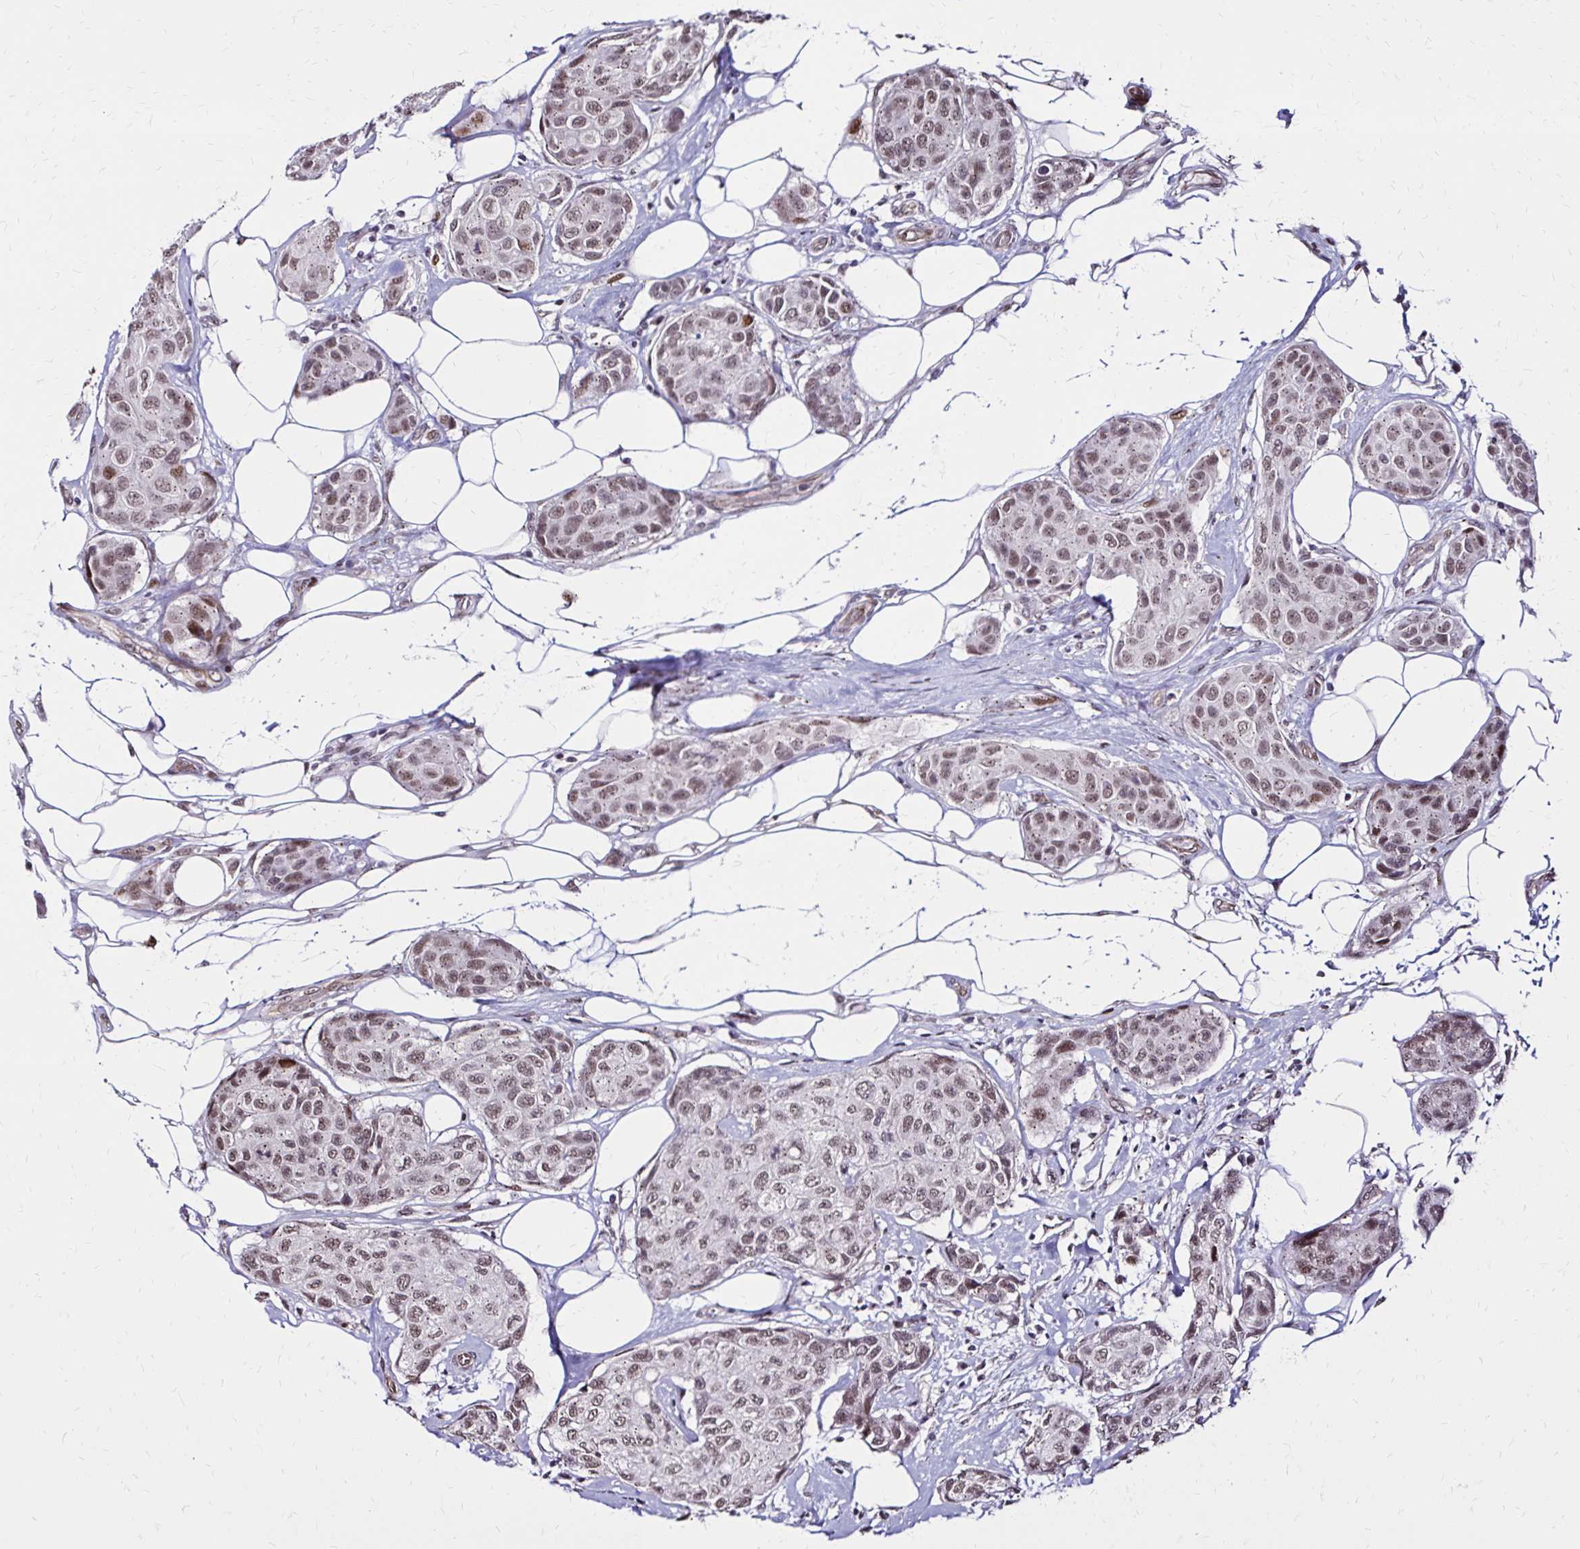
{"staining": {"intensity": "weak", "quantity": ">75%", "location": "cytoplasmic/membranous,nuclear"}, "tissue": "breast cancer", "cell_type": "Tumor cells", "image_type": "cancer", "snomed": [{"axis": "morphology", "description": "Duct carcinoma"}, {"axis": "topography", "description": "Breast"}, {"axis": "topography", "description": "Lymph node"}], "caption": "Breast cancer (infiltrating ductal carcinoma) stained for a protein exhibits weak cytoplasmic/membranous and nuclear positivity in tumor cells. (brown staining indicates protein expression, while blue staining denotes nuclei).", "gene": "TOB1", "patient": {"sex": "female", "age": 80}}